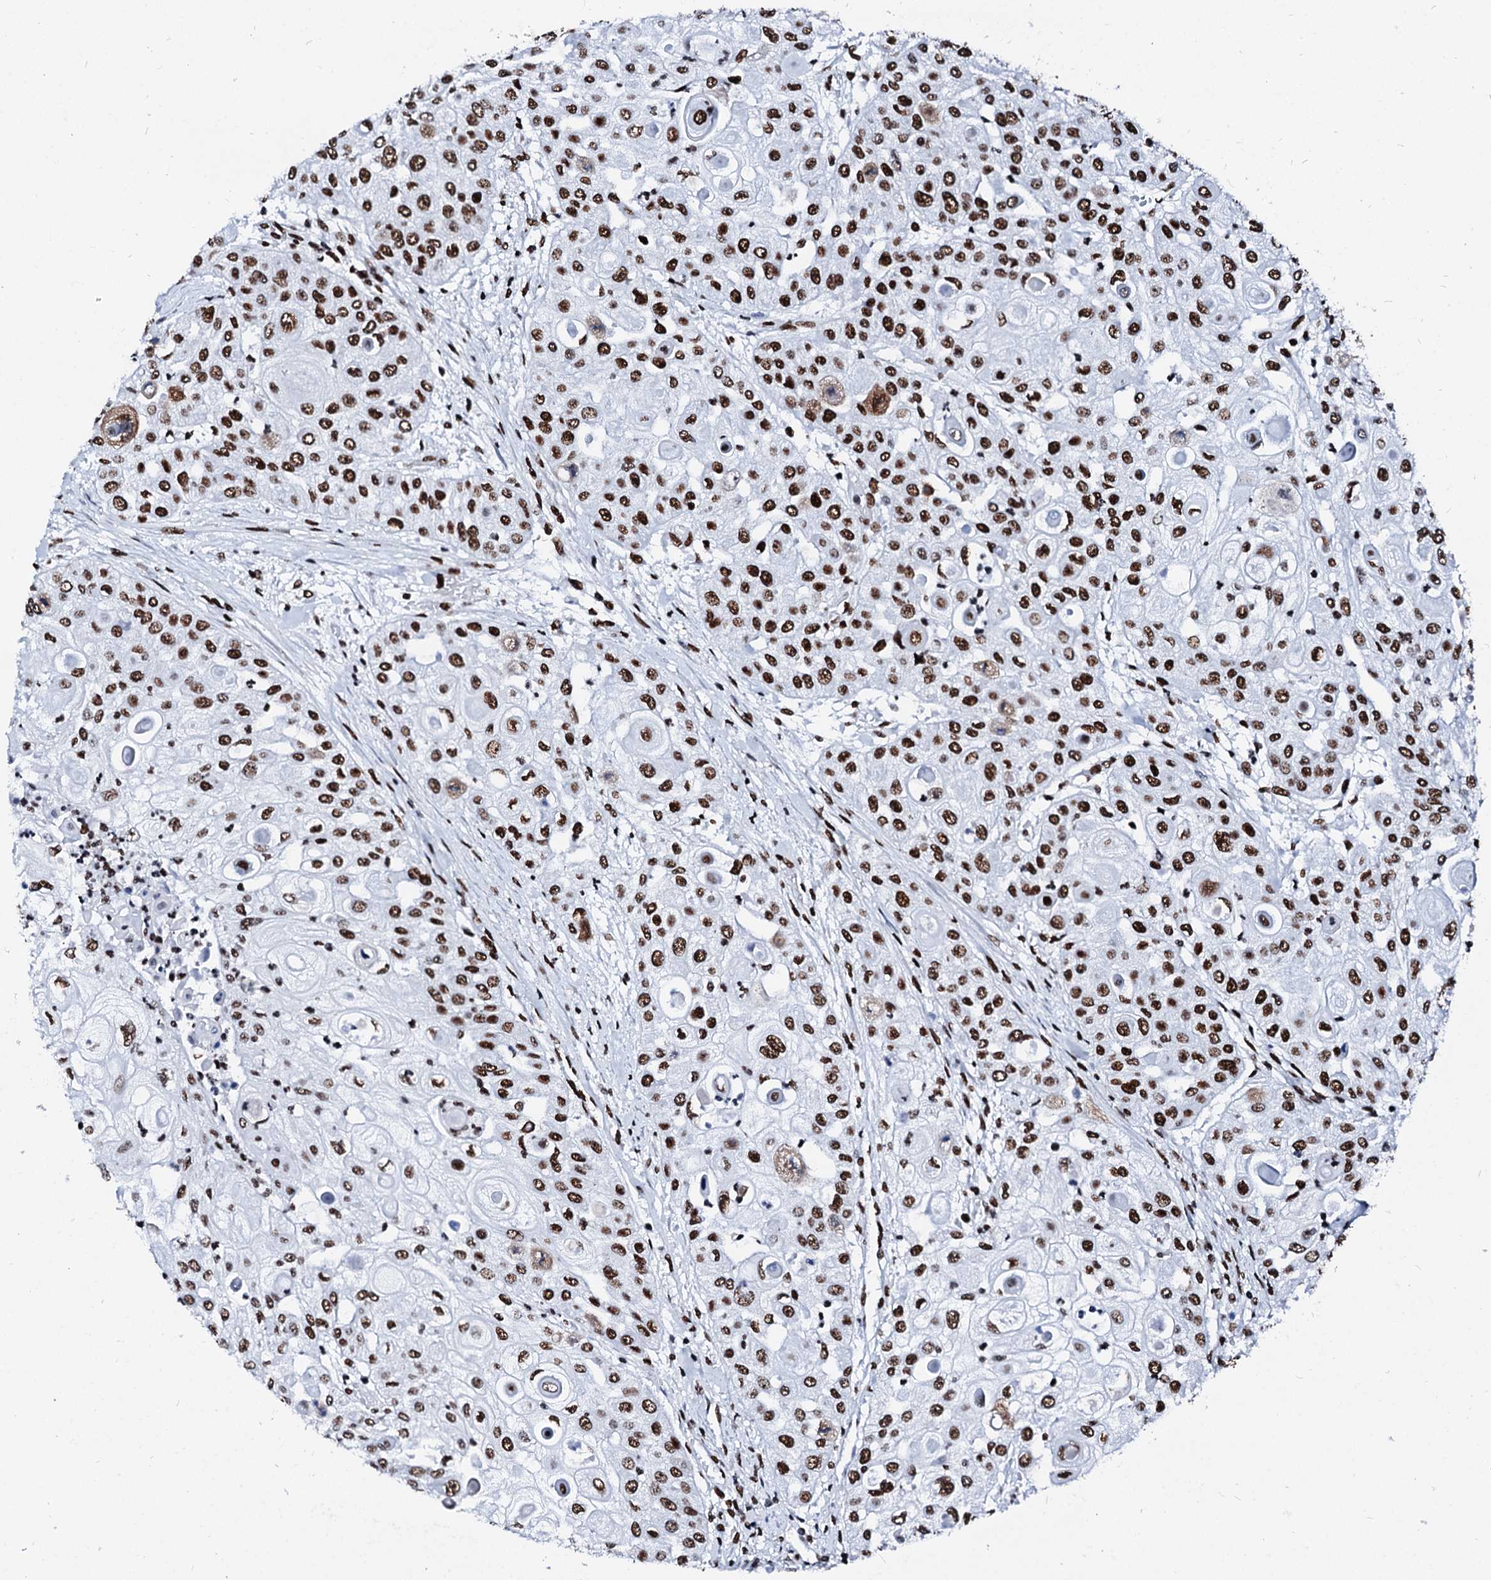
{"staining": {"intensity": "strong", "quantity": ">75%", "location": "nuclear"}, "tissue": "urothelial cancer", "cell_type": "Tumor cells", "image_type": "cancer", "snomed": [{"axis": "morphology", "description": "Urothelial carcinoma, High grade"}, {"axis": "topography", "description": "Urinary bladder"}], "caption": "DAB immunohistochemical staining of urothelial cancer demonstrates strong nuclear protein staining in about >75% of tumor cells.", "gene": "RALY", "patient": {"sex": "female", "age": 79}}